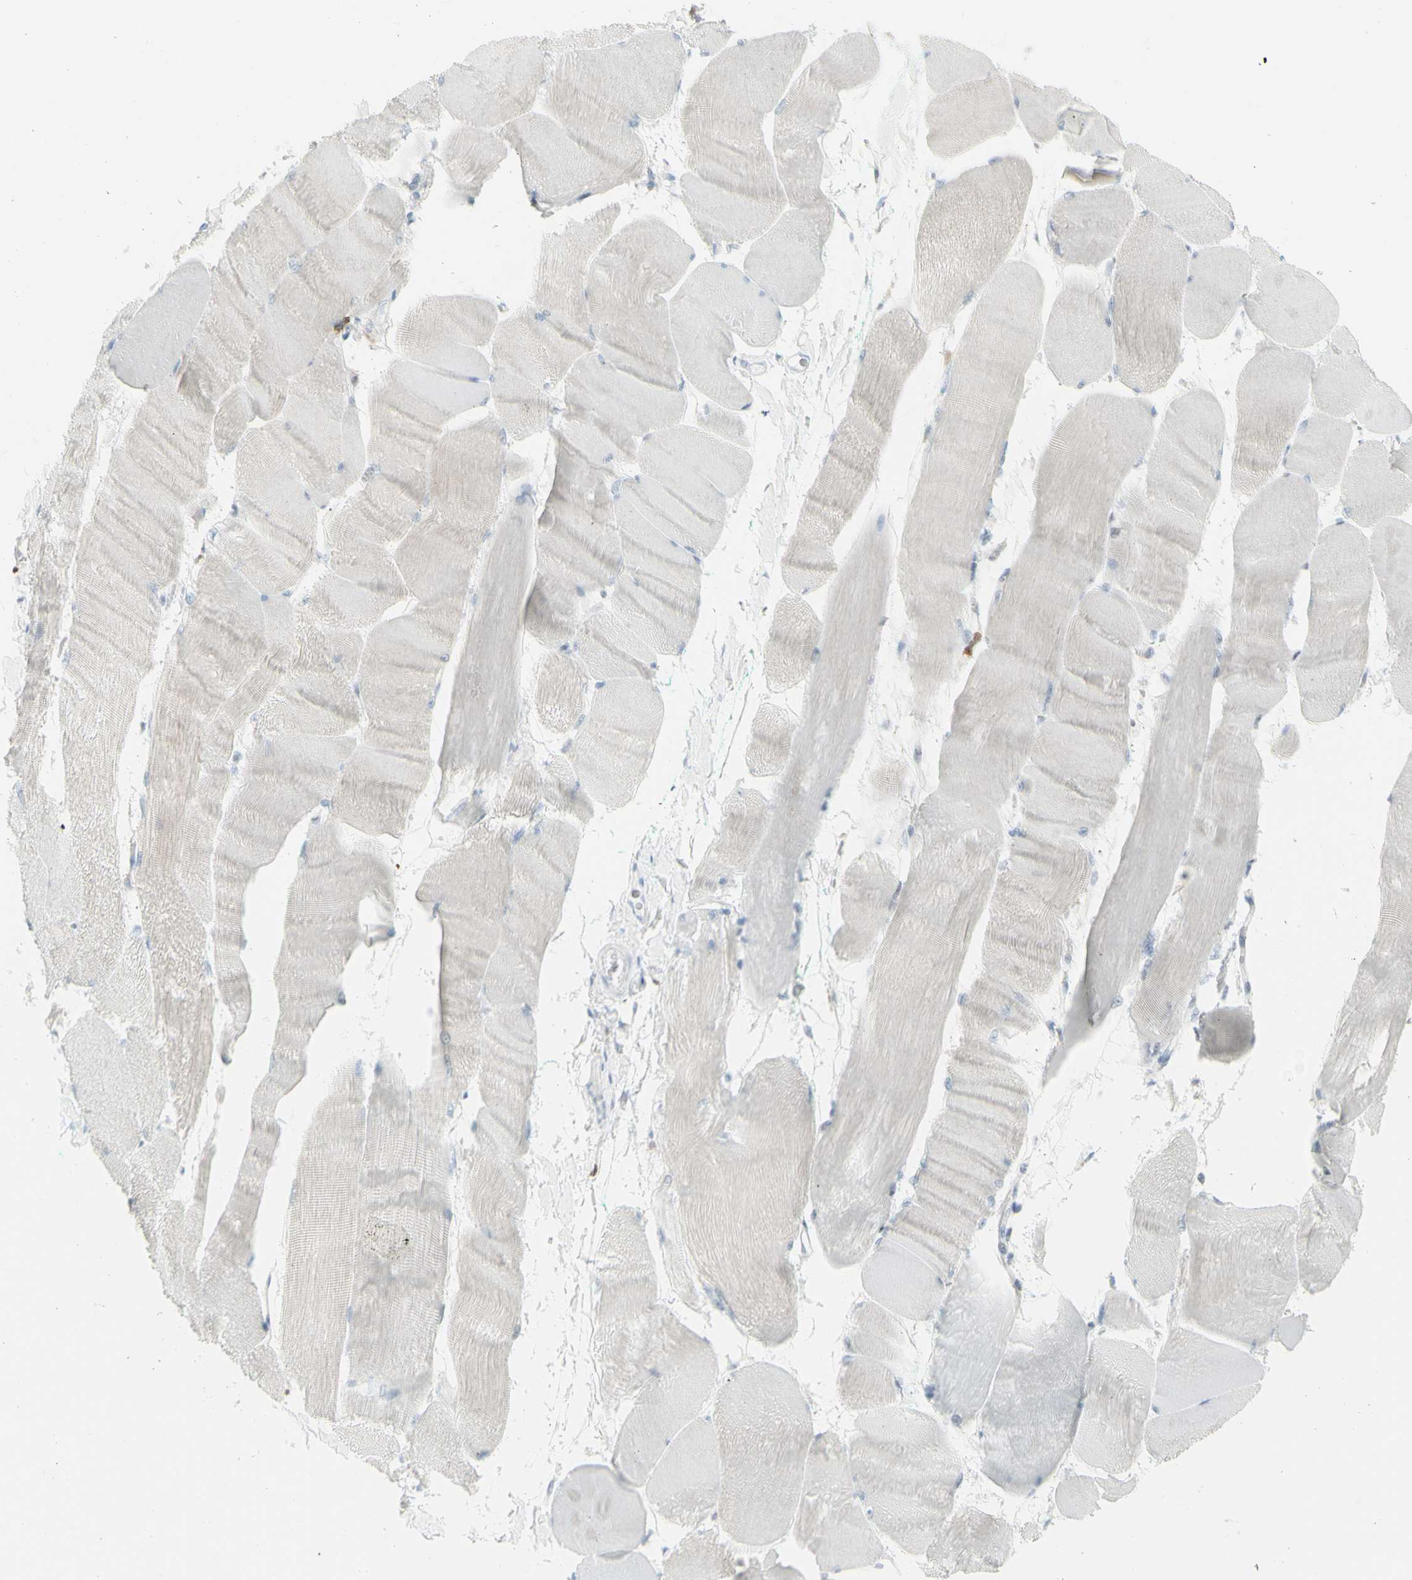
{"staining": {"intensity": "negative", "quantity": "none", "location": "none"}, "tissue": "skeletal muscle", "cell_type": "Myocytes", "image_type": "normal", "snomed": [{"axis": "morphology", "description": "Normal tissue, NOS"}, {"axis": "morphology", "description": "Squamous cell carcinoma, NOS"}, {"axis": "topography", "description": "Skeletal muscle"}], "caption": "Immunohistochemical staining of normal skeletal muscle displays no significant expression in myocytes. The staining was performed using DAB (3,3'-diaminobenzidine) to visualize the protein expression in brown, while the nuclei were stained in blue with hematoxylin (Magnification: 20x).", "gene": "NRG1", "patient": {"sex": "male", "age": 51}}